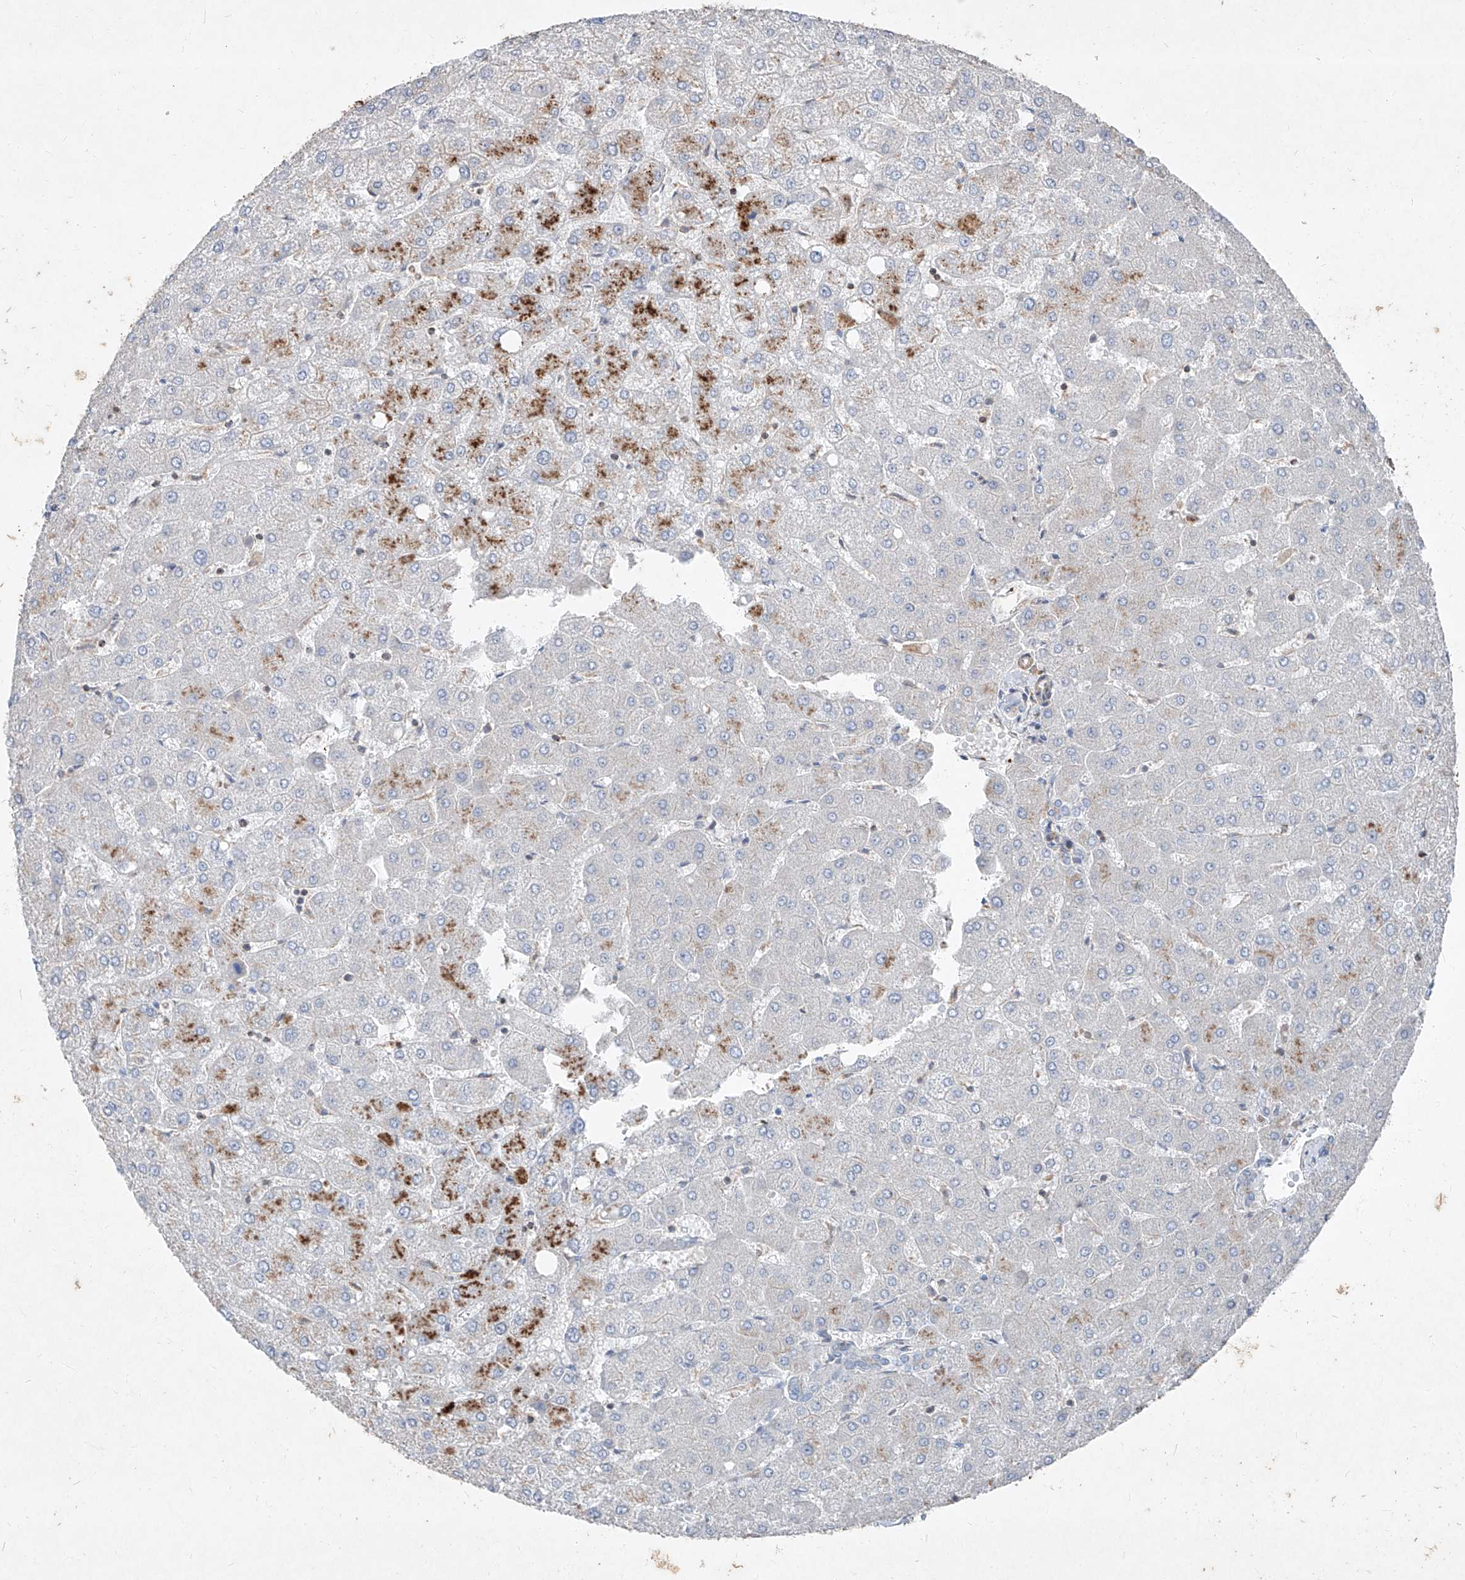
{"staining": {"intensity": "negative", "quantity": "none", "location": "none"}, "tissue": "liver", "cell_type": "Cholangiocytes", "image_type": "normal", "snomed": [{"axis": "morphology", "description": "Normal tissue, NOS"}, {"axis": "topography", "description": "Liver"}], "caption": "Immunohistochemical staining of normal liver exhibits no significant positivity in cholangiocytes. (DAB (3,3'-diaminobenzidine) IHC with hematoxylin counter stain).", "gene": "UFD1", "patient": {"sex": "female", "age": 54}}